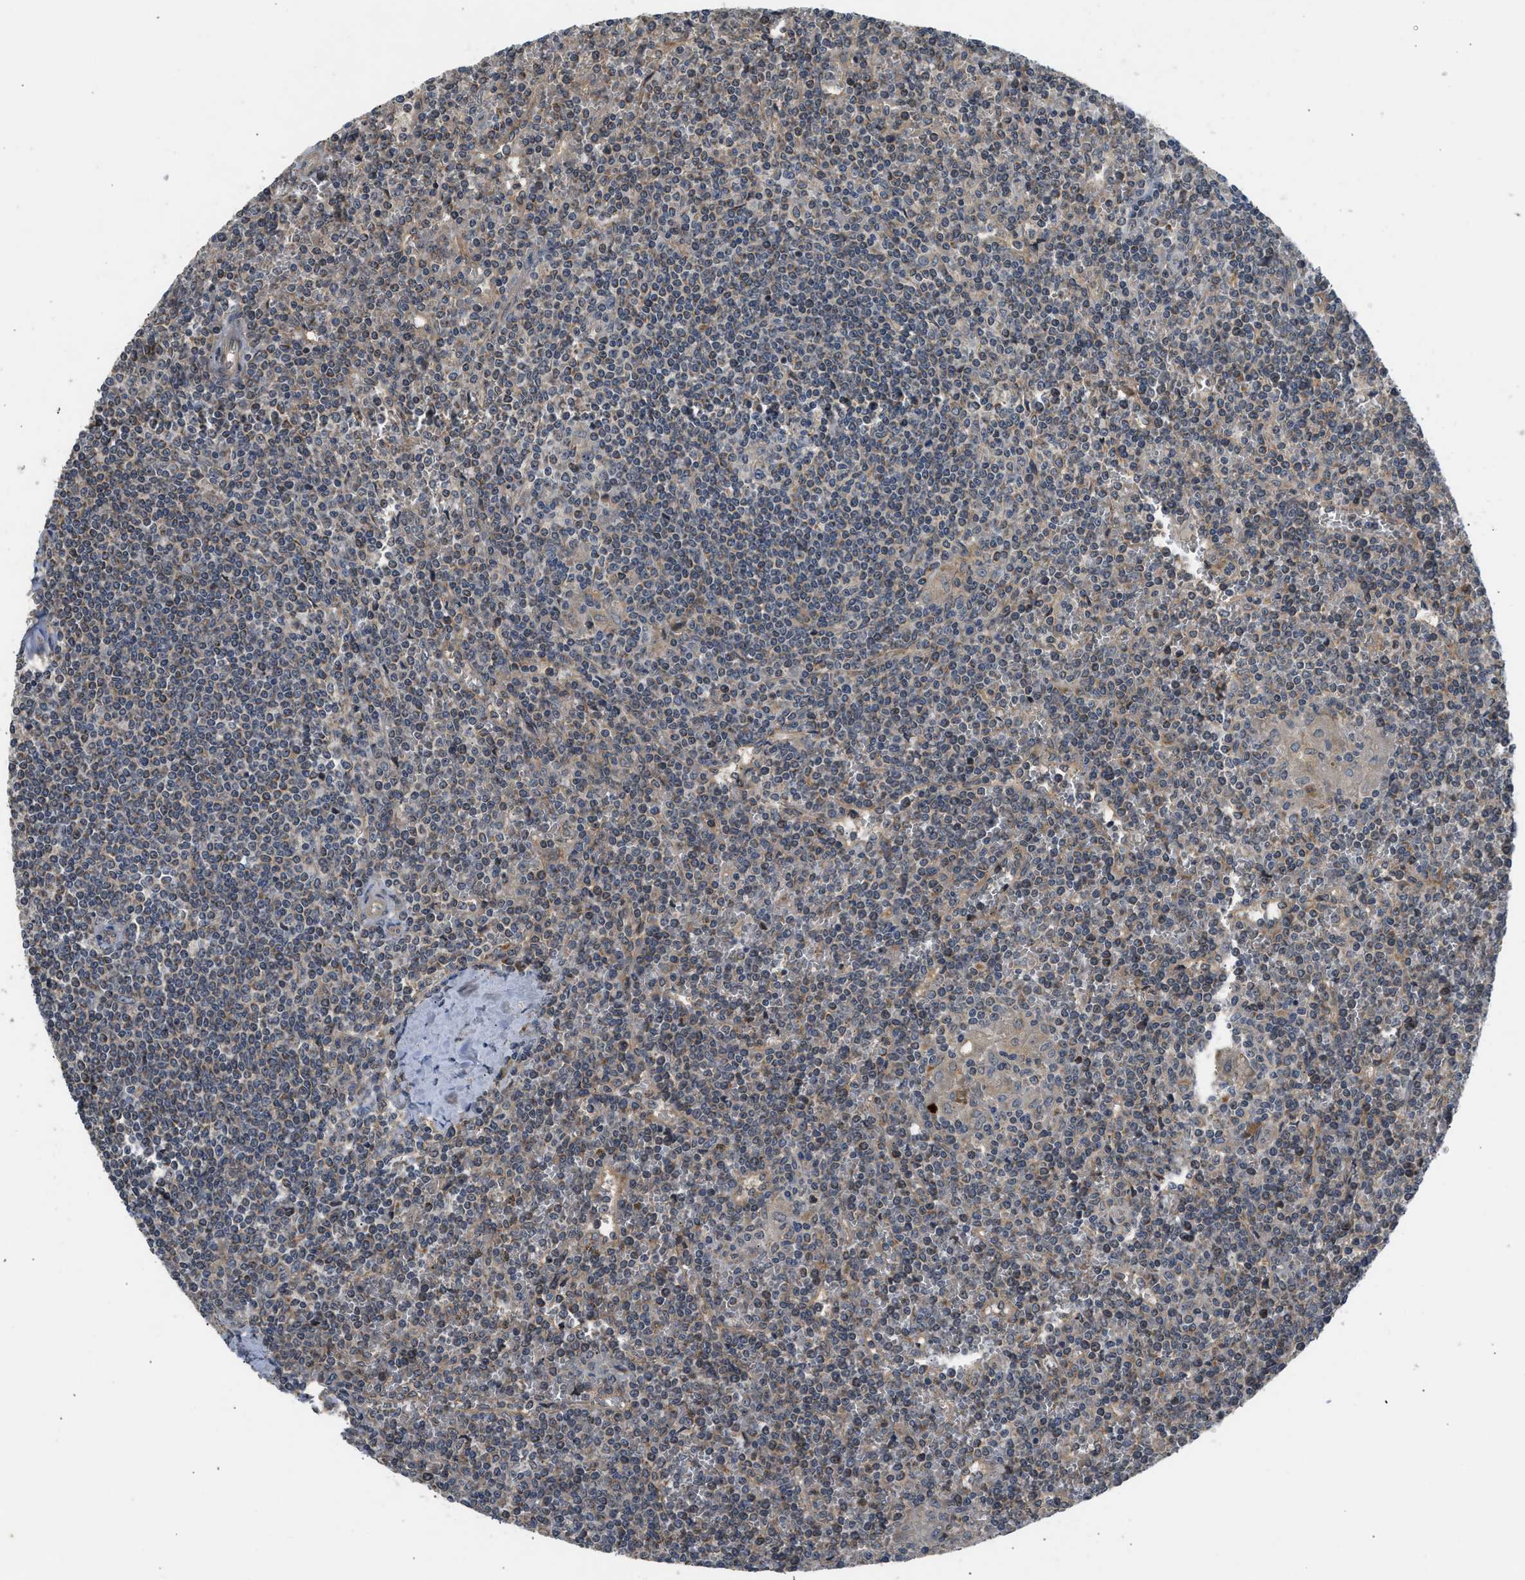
{"staining": {"intensity": "weak", "quantity": "<25%", "location": "cytoplasmic/membranous"}, "tissue": "lymphoma", "cell_type": "Tumor cells", "image_type": "cancer", "snomed": [{"axis": "morphology", "description": "Malignant lymphoma, non-Hodgkin's type, Low grade"}, {"axis": "topography", "description": "Spleen"}], "caption": "DAB (3,3'-diaminobenzidine) immunohistochemical staining of malignant lymphoma, non-Hodgkin's type (low-grade) exhibits no significant staining in tumor cells.", "gene": "ADCY8", "patient": {"sex": "female", "age": 19}}